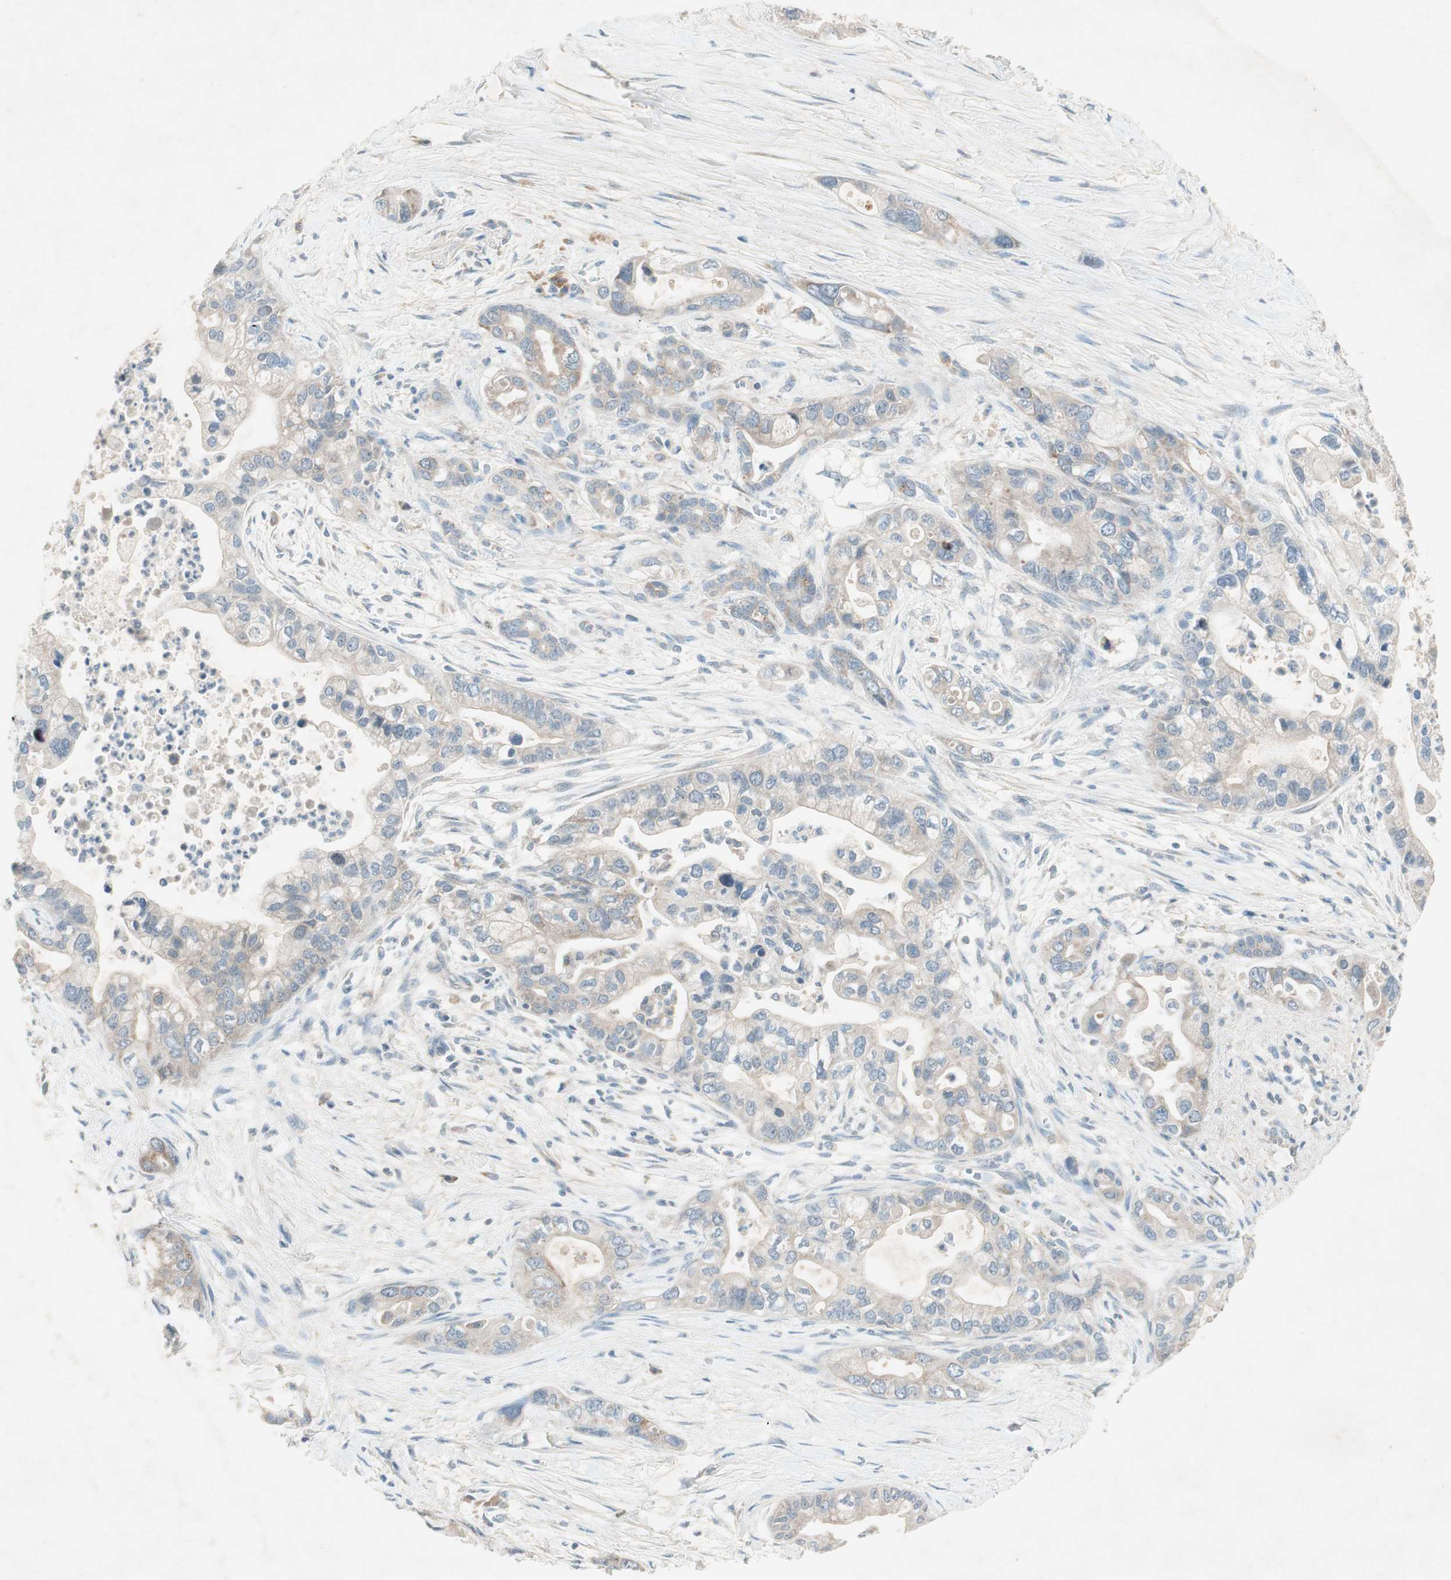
{"staining": {"intensity": "weak", "quantity": ">75%", "location": "cytoplasmic/membranous"}, "tissue": "pancreatic cancer", "cell_type": "Tumor cells", "image_type": "cancer", "snomed": [{"axis": "morphology", "description": "Adenocarcinoma, NOS"}, {"axis": "topography", "description": "Pancreas"}], "caption": "Pancreatic adenocarcinoma stained for a protein reveals weak cytoplasmic/membranous positivity in tumor cells. Immunohistochemistry stains the protein of interest in brown and the nuclei are stained blue.", "gene": "RPL23", "patient": {"sex": "male", "age": 70}}